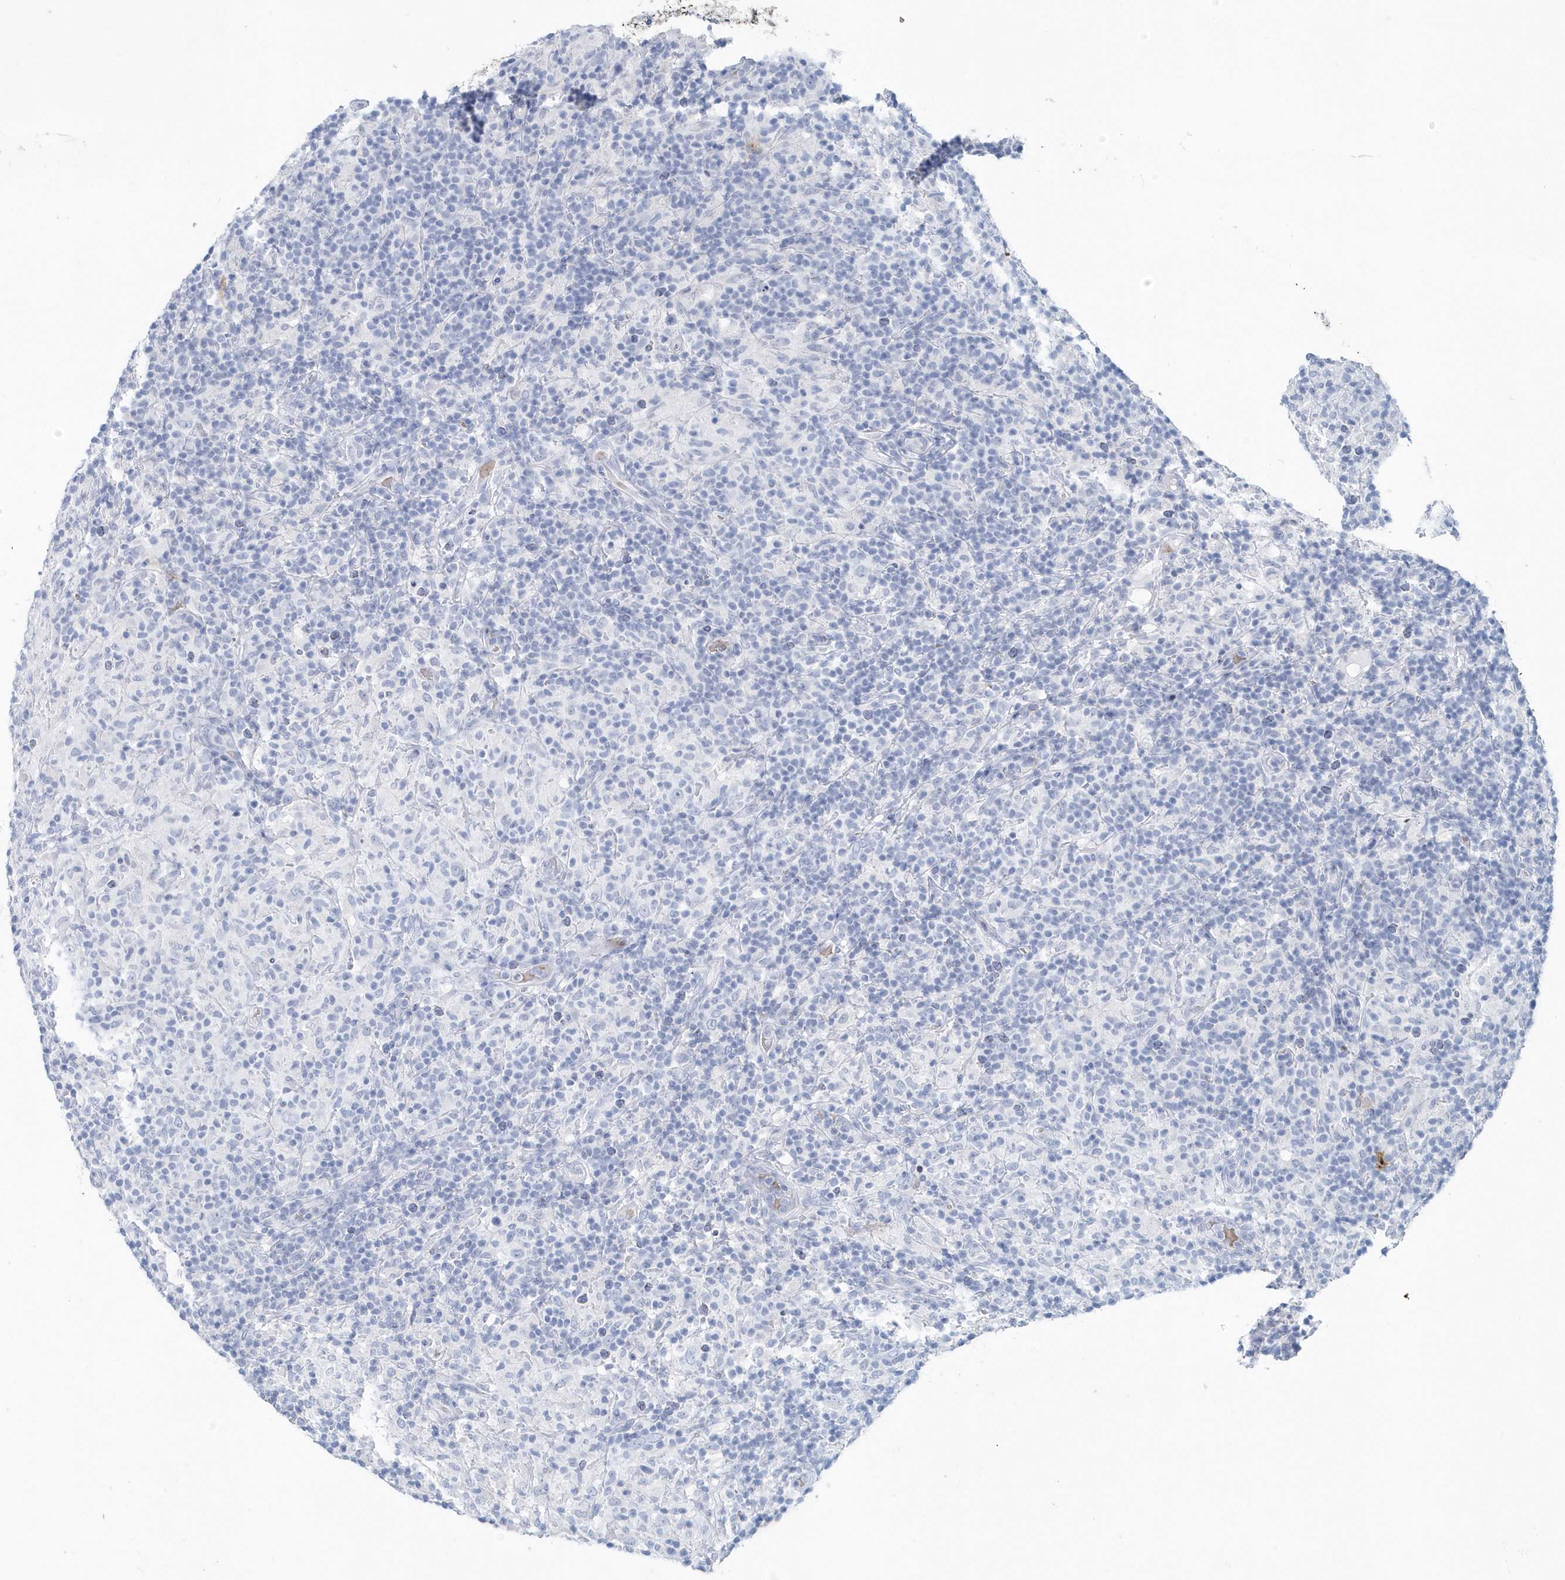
{"staining": {"intensity": "negative", "quantity": "none", "location": "none"}, "tissue": "lymphoma", "cell_type": "Tumor cells", "image_type": "cancer", "snomed": [{"axis": "morphology", "description": "Hodgkin's disease, NOS"}, {"axis": "topography", "description": "Lymph node"}], "caption": "This image is of Hodgkin's disease stained with immunohistochemistry to label a protein in brown with the nuclei are counter-stained blue. There is no staining in tumor cells.", "gene": "HBA2", "patient": {"sex": "male", "age": 70}}